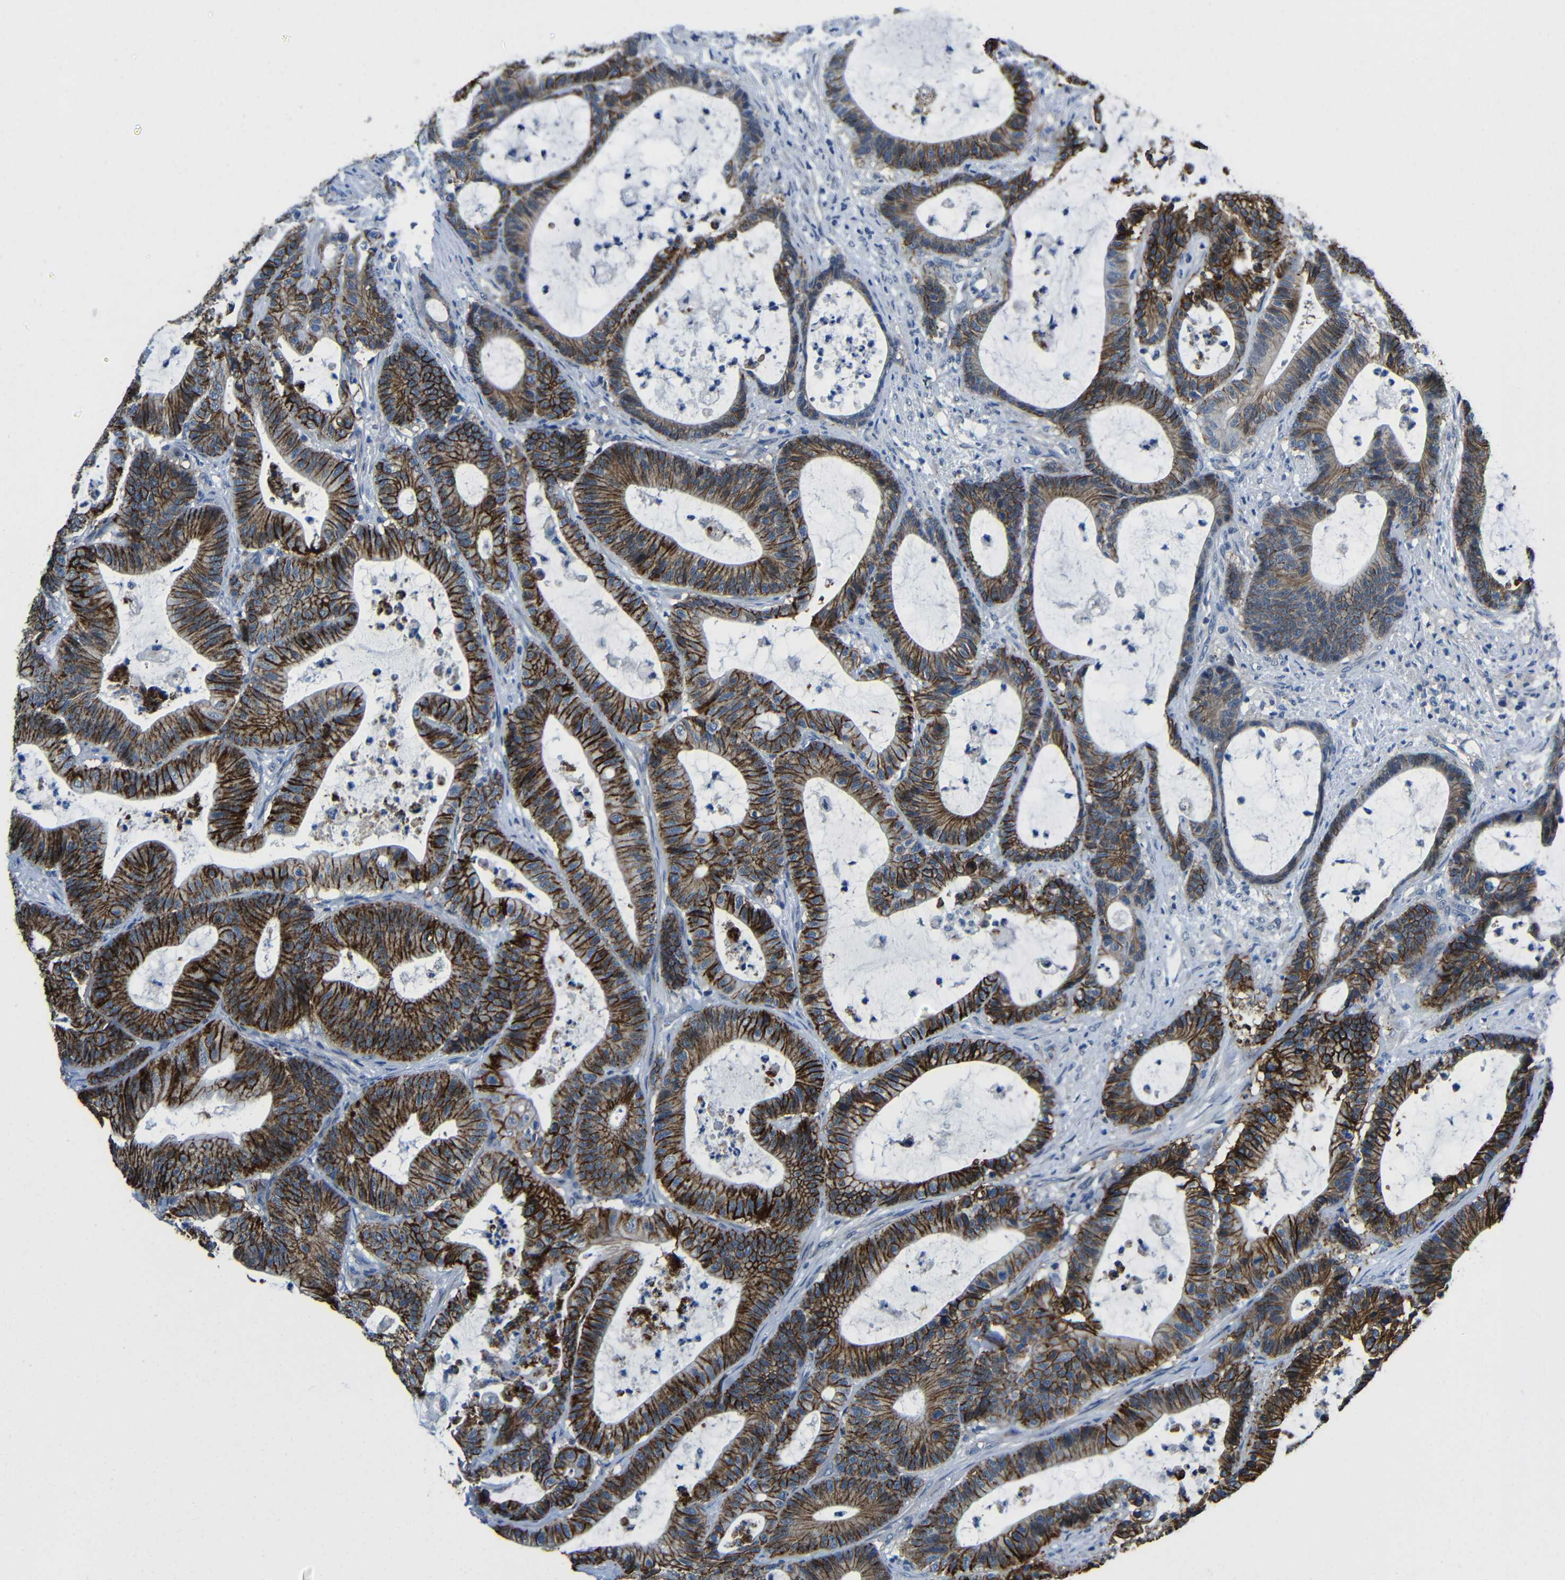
{"staining": {"intensity": "strong", "quantity": ">75%", "location": "cytoplasmic/membranous"}, "tissue": "colorectal cancer", "cell_type": "Tumor cells", "image_type": "cancer", "snomed": [{"axis": "morphology", "description": "Adenocarcinoma, NOS"}, {"axis": "topography", "description": "Colon"}], "caption": "Human colorectal adenocarcinoma stained with a protein marker demonstrates strong staining in tumor cells.", "gene": "ZNF90", "patient": {"sex": "female", "age": 84}}